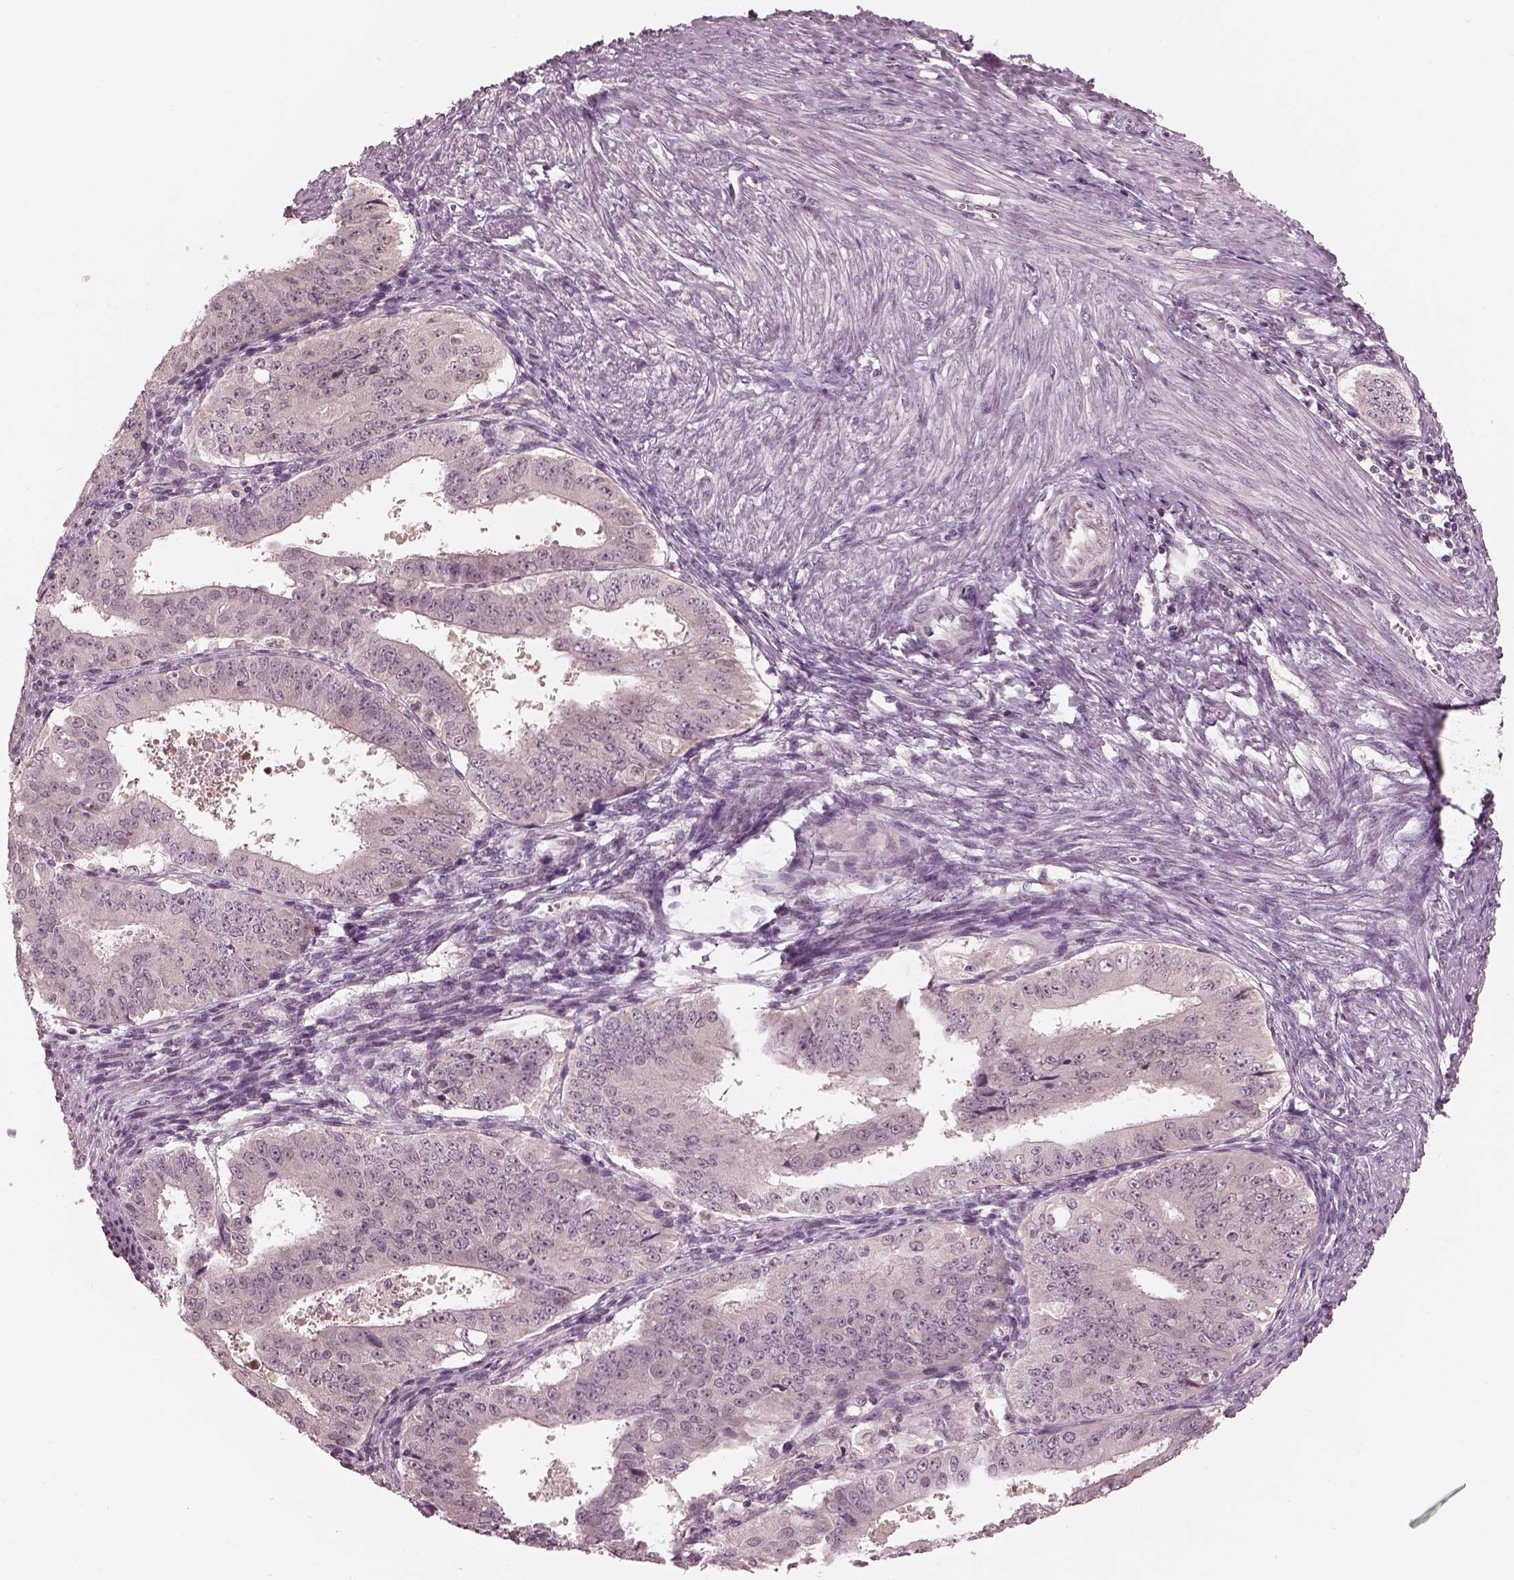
{"staining": {"intensity": "negative", "quantity": "none", "location": "none"}, "tissue": "ovarian cancer", "cell_type": "Tumor cells", "image_type": "cancer", "snomed": [{"axis": "morphology", "description": "Carcinoma, endometroid"}, {"axis": "topography", "description": "Ovary"}], "caption": "This is an immunohistochemistry image of human ovarian cancer (endometroid carcinoma). There is no staining in tumor cells.", "gene": "IQCG", "patient": {"sex": "female", "age": 42}}